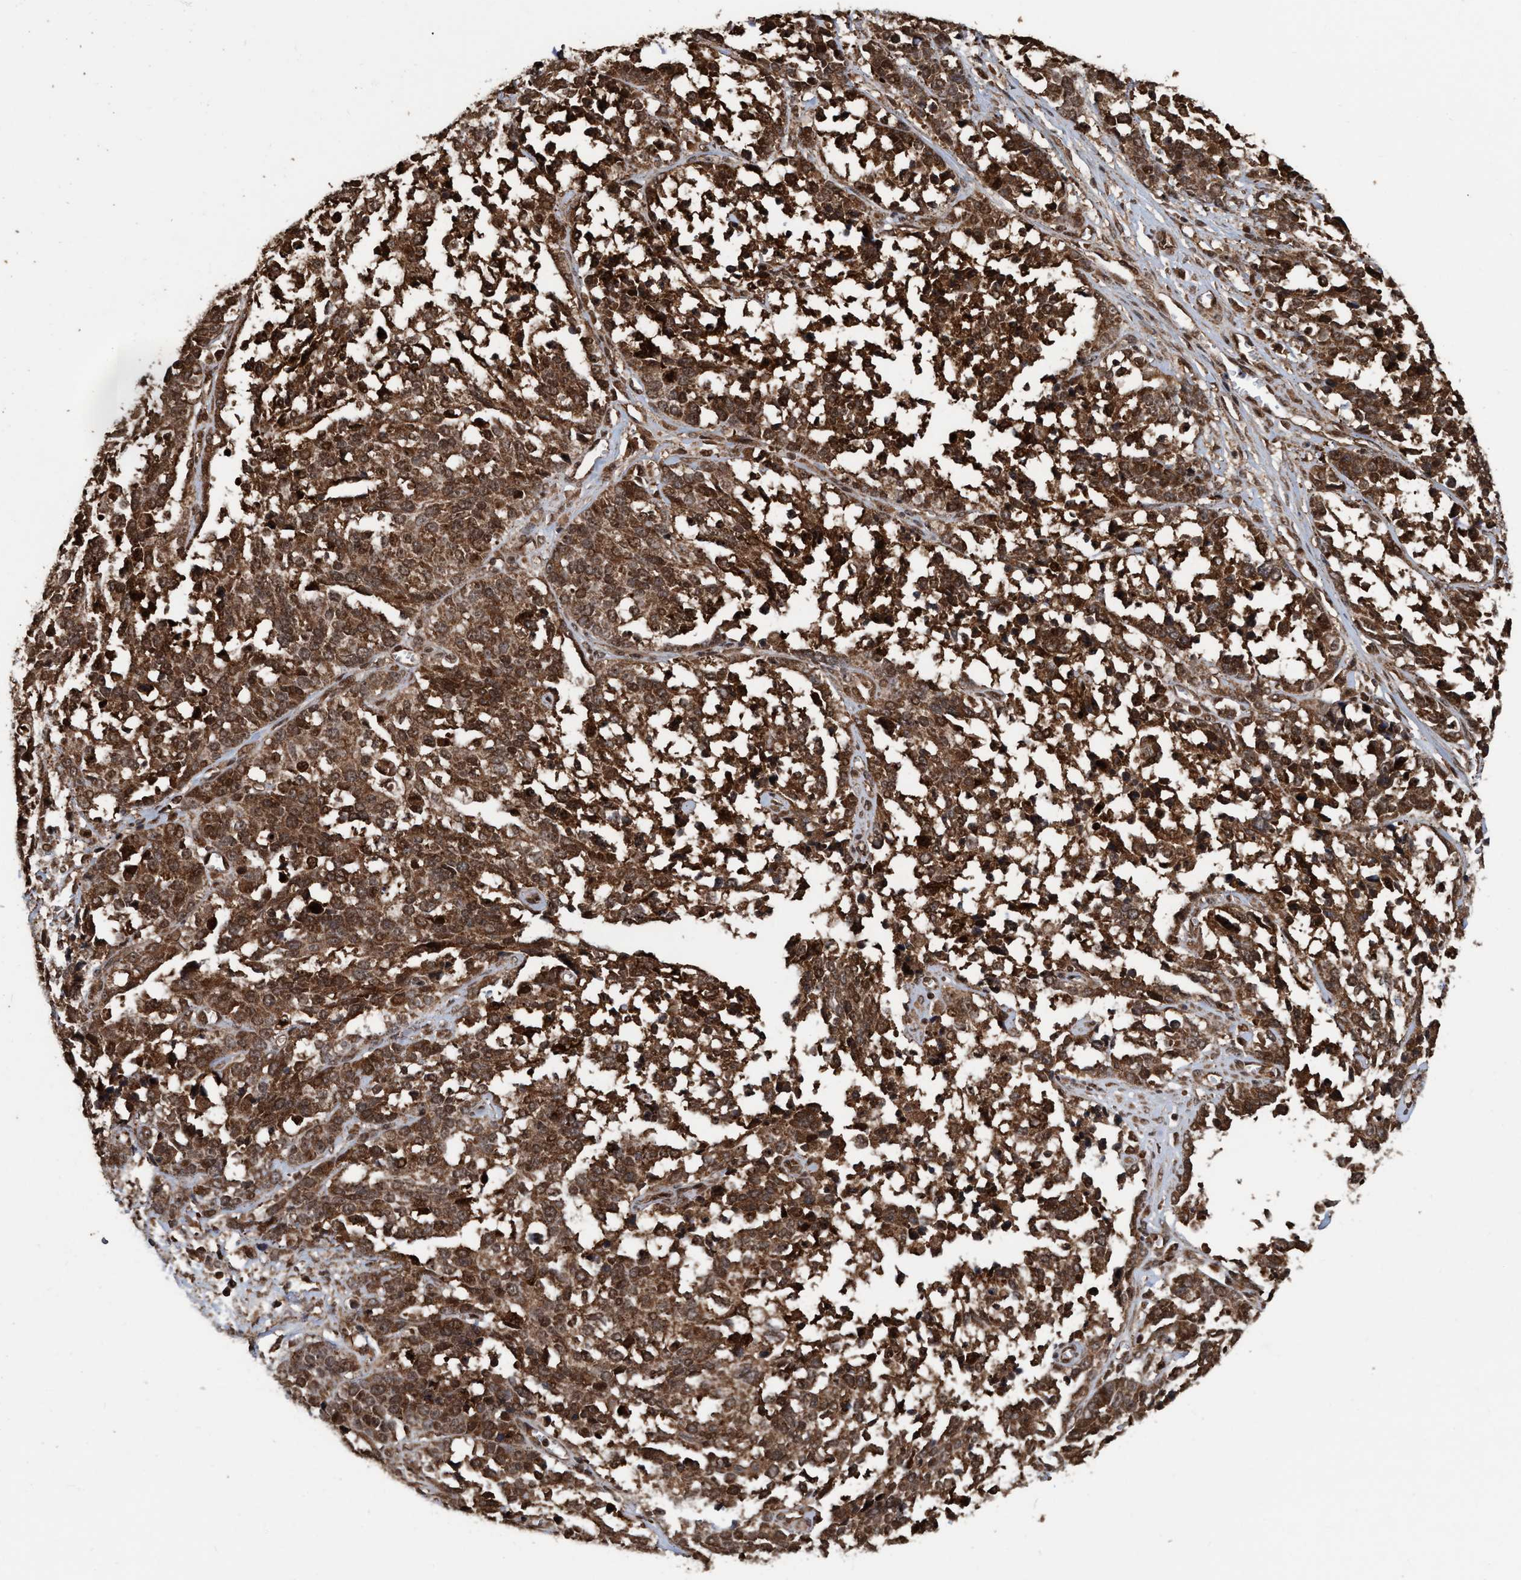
{"staining": {"intensity": "moderate", "quantity": ">75%", "location": "cytoplasmic/membranous,nuclear"}, "tissue": "ovarian cancer", "cell_type": "Tumor cells", "image_type": "cancer", "snomed": [{"axis": "morphology", "description": "Cystadenocarcinoma, serous, NOS"}, {"axis": "topography", "description": "Ovary"}], "caption": "Ovarian serous cystadenocarcinoma was stained to show a protein in brown. There is medium levels of moderate cytoplasmic/membranous and nuclear positivity in approximately >75% of tumor cells.", "gene": "TRPC7", "patient": {"sex": "female", "age": 44}}